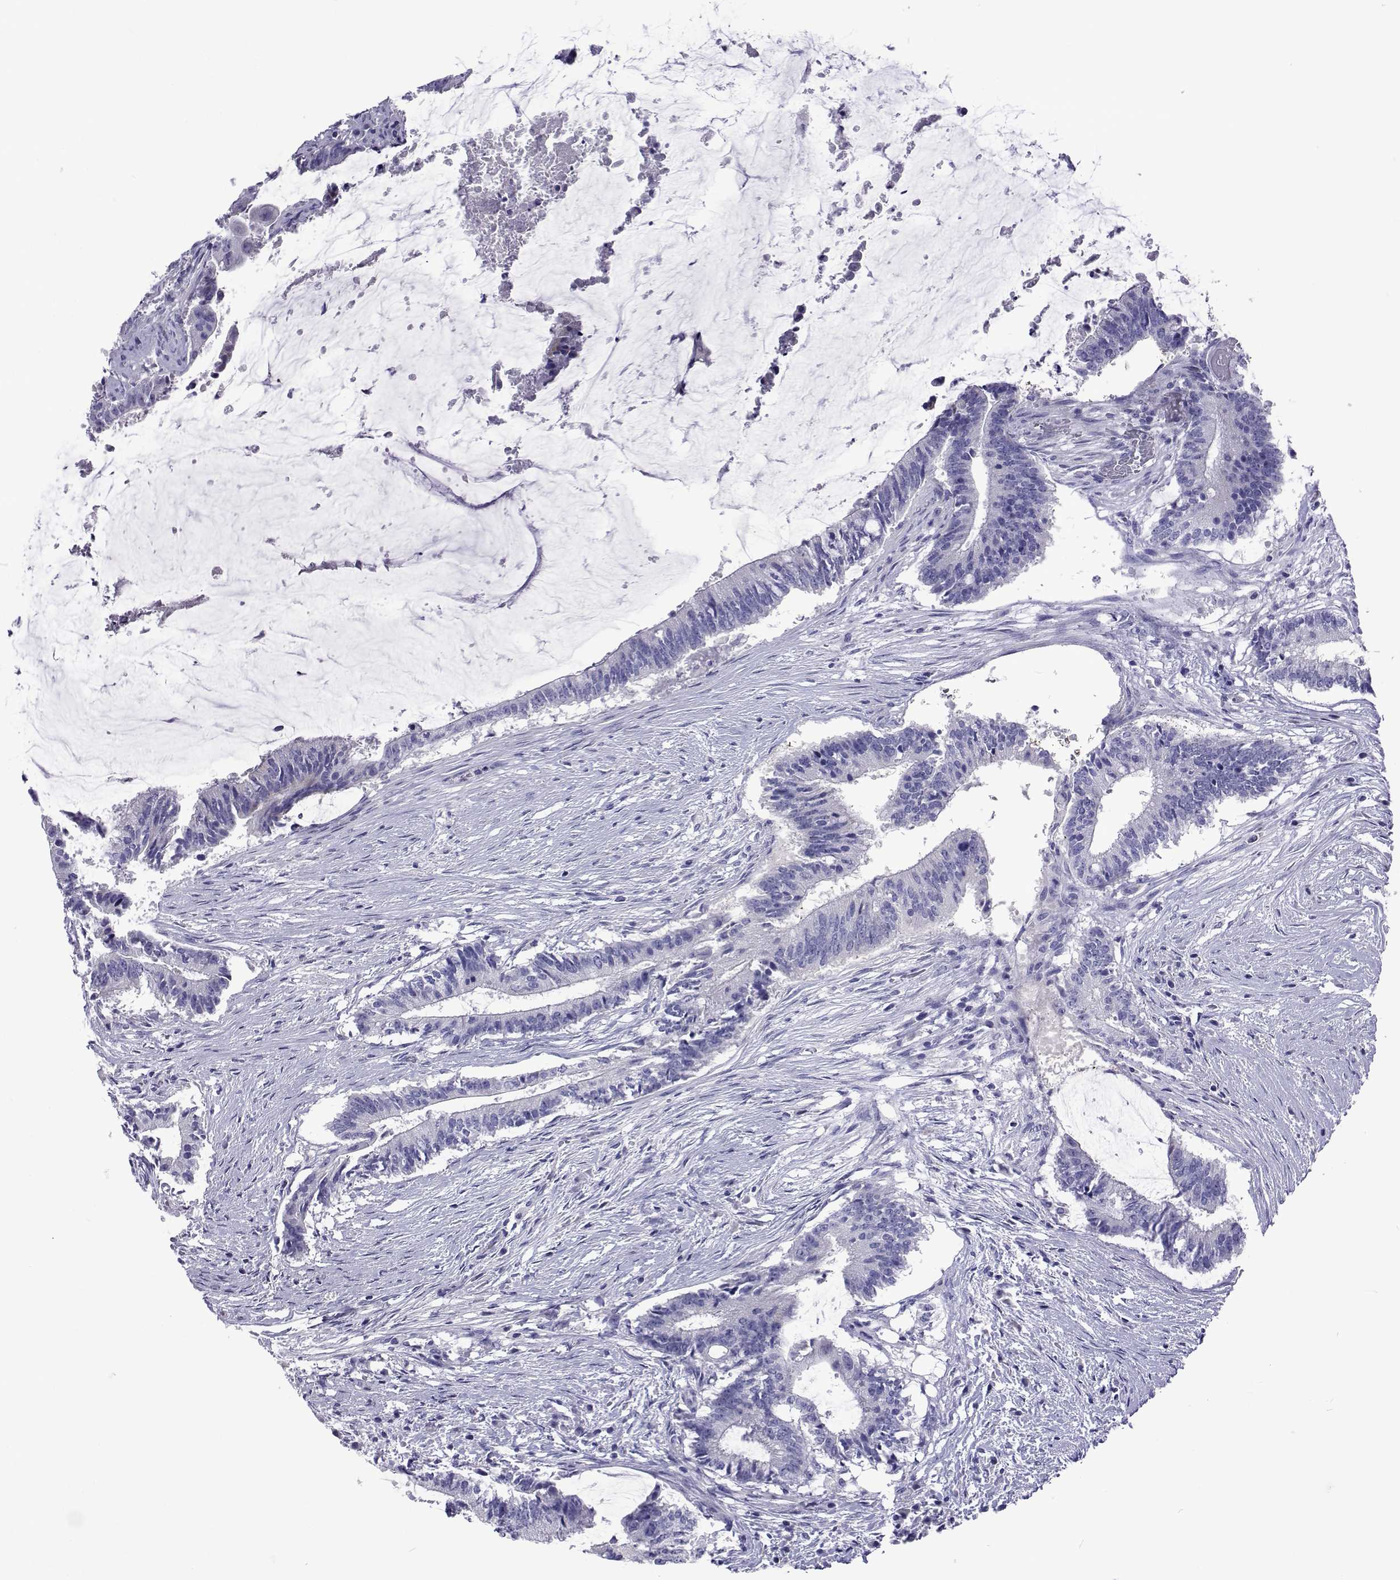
{"staining": {"intensity": "negative", "quantity": "none", "location": "none"}, "tissue": "colorectal cancer", "cell_type": "Tumor cells", "image_type": "cancer", "snomed": [{"axis": "morphology", "description": "Adenocarcinoma, NOS"}, {"axis": "topography", "description": "Colon"}], "caption": "An immunohistochemistry image of colorectal cancer (adenocarcinoma) is shown. There is no staining in tumor cells of colorectal cancer (adenocarcinoma).", "gene": "UMODL1", "patient": {"sex": "female", "age": 43}}